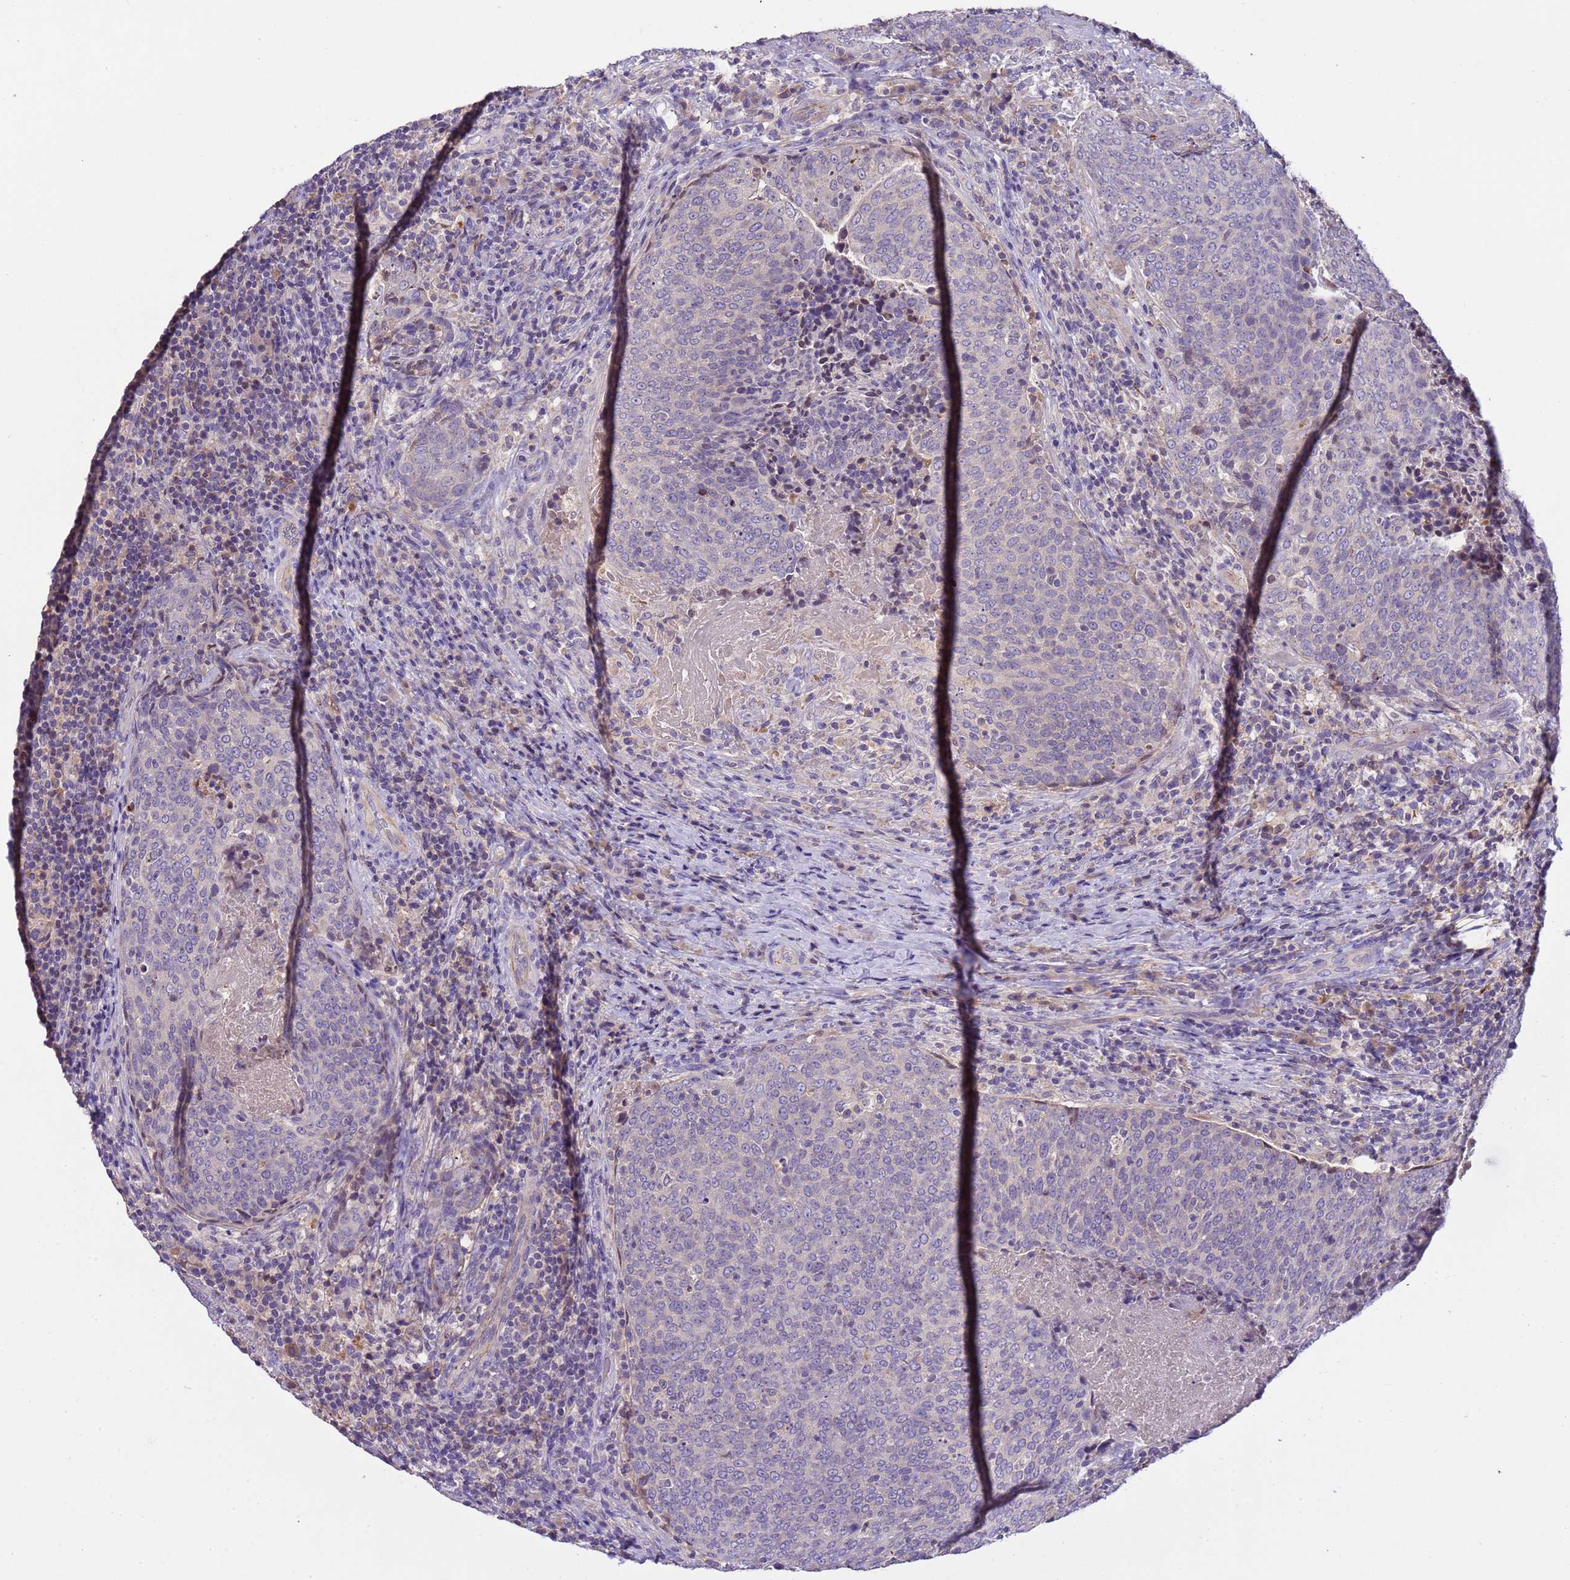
{"staining": {"intensity": "negative", "quantity": "none", "location": "none"}, "tissue": "head and neck cancer", "cell_type": "Tumor cells", "image_type": "cancer", "snomed": [{"axis": "morphology", "description": "Squamous cell carcinoma, NOS"}, {"axis": "morphology", "description": "Squamous cell carcinoma, metastatic, NOS"}, {"axis": "topography", "description": "Lymph node"}, {"axis": "topography", "description": "Head-Neck"}], "caption": "Head and neck cancer (metastatic squamous cell carcinoma) was stained to show a protein in brown. There is no significant positivity in tumor cells.", "gene": "PLCXD3", "patient": {"sex": "male", "age": 62}}